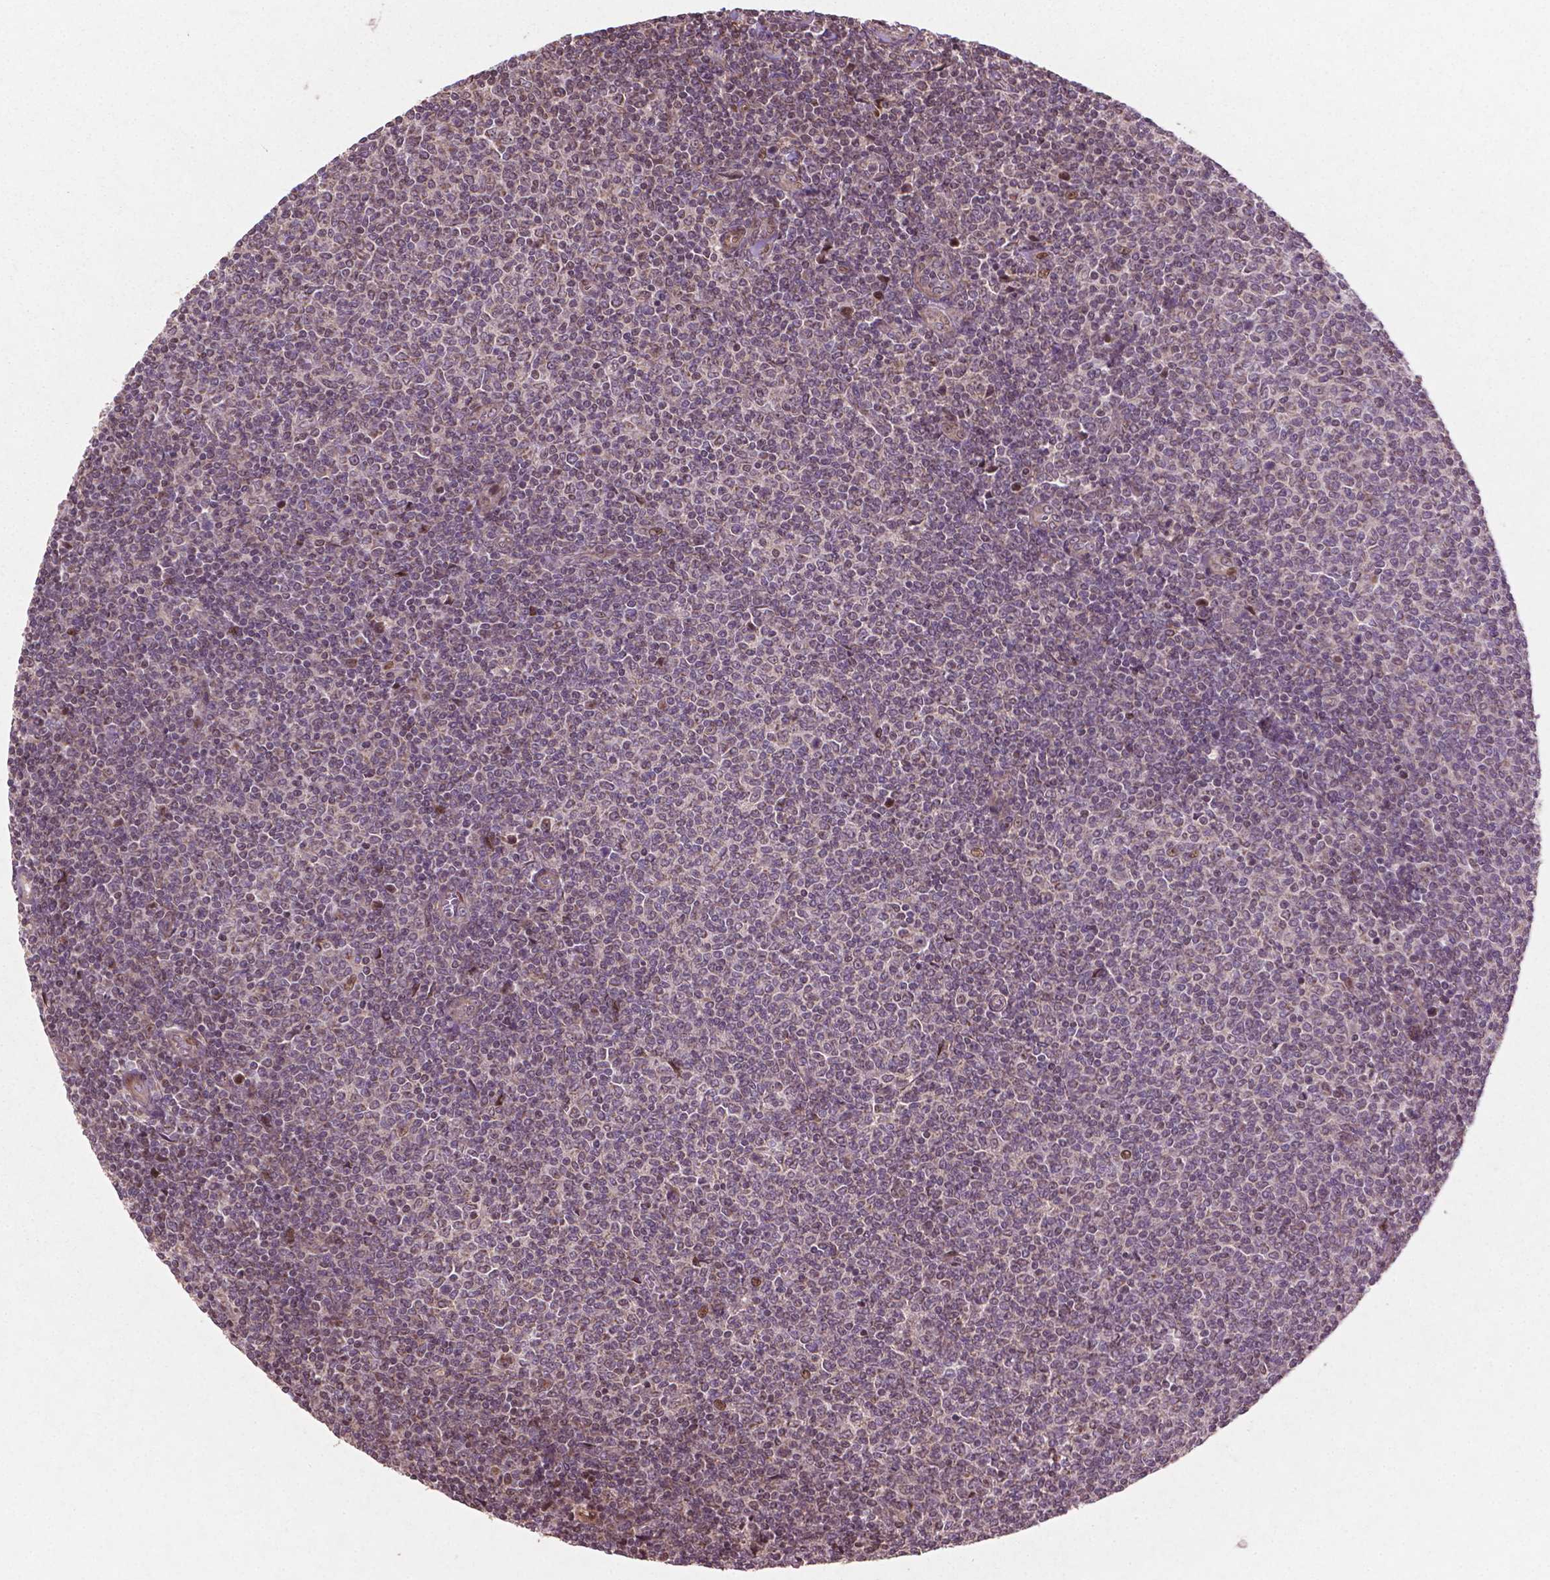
{"staining": {"intensity": "moderate", "quantity": "<25%", "location": "nuclear"}, "tissue": "lymphoma", "cell_type": "Tumor cells", "image_type": "cancer", "snomed": [{"axis": "morphology", "description": "Malignant lymphoma, non-Hodgkin's type, Low grade"}, {"axis": "topography", "description": "Lymph node"}], "caption": "High-magnification brightfield microscopy of low-grade malignant lymphoma, non-Hodgkin's type stained with DAB (brown) and counterstained with hematoxylin (blue). tumor cells exhibit moderate nuclear positivity is identified in about<25% of cells.", "gene": "B3GALNT2", "patient": {"sex": "male", "age": 52}}